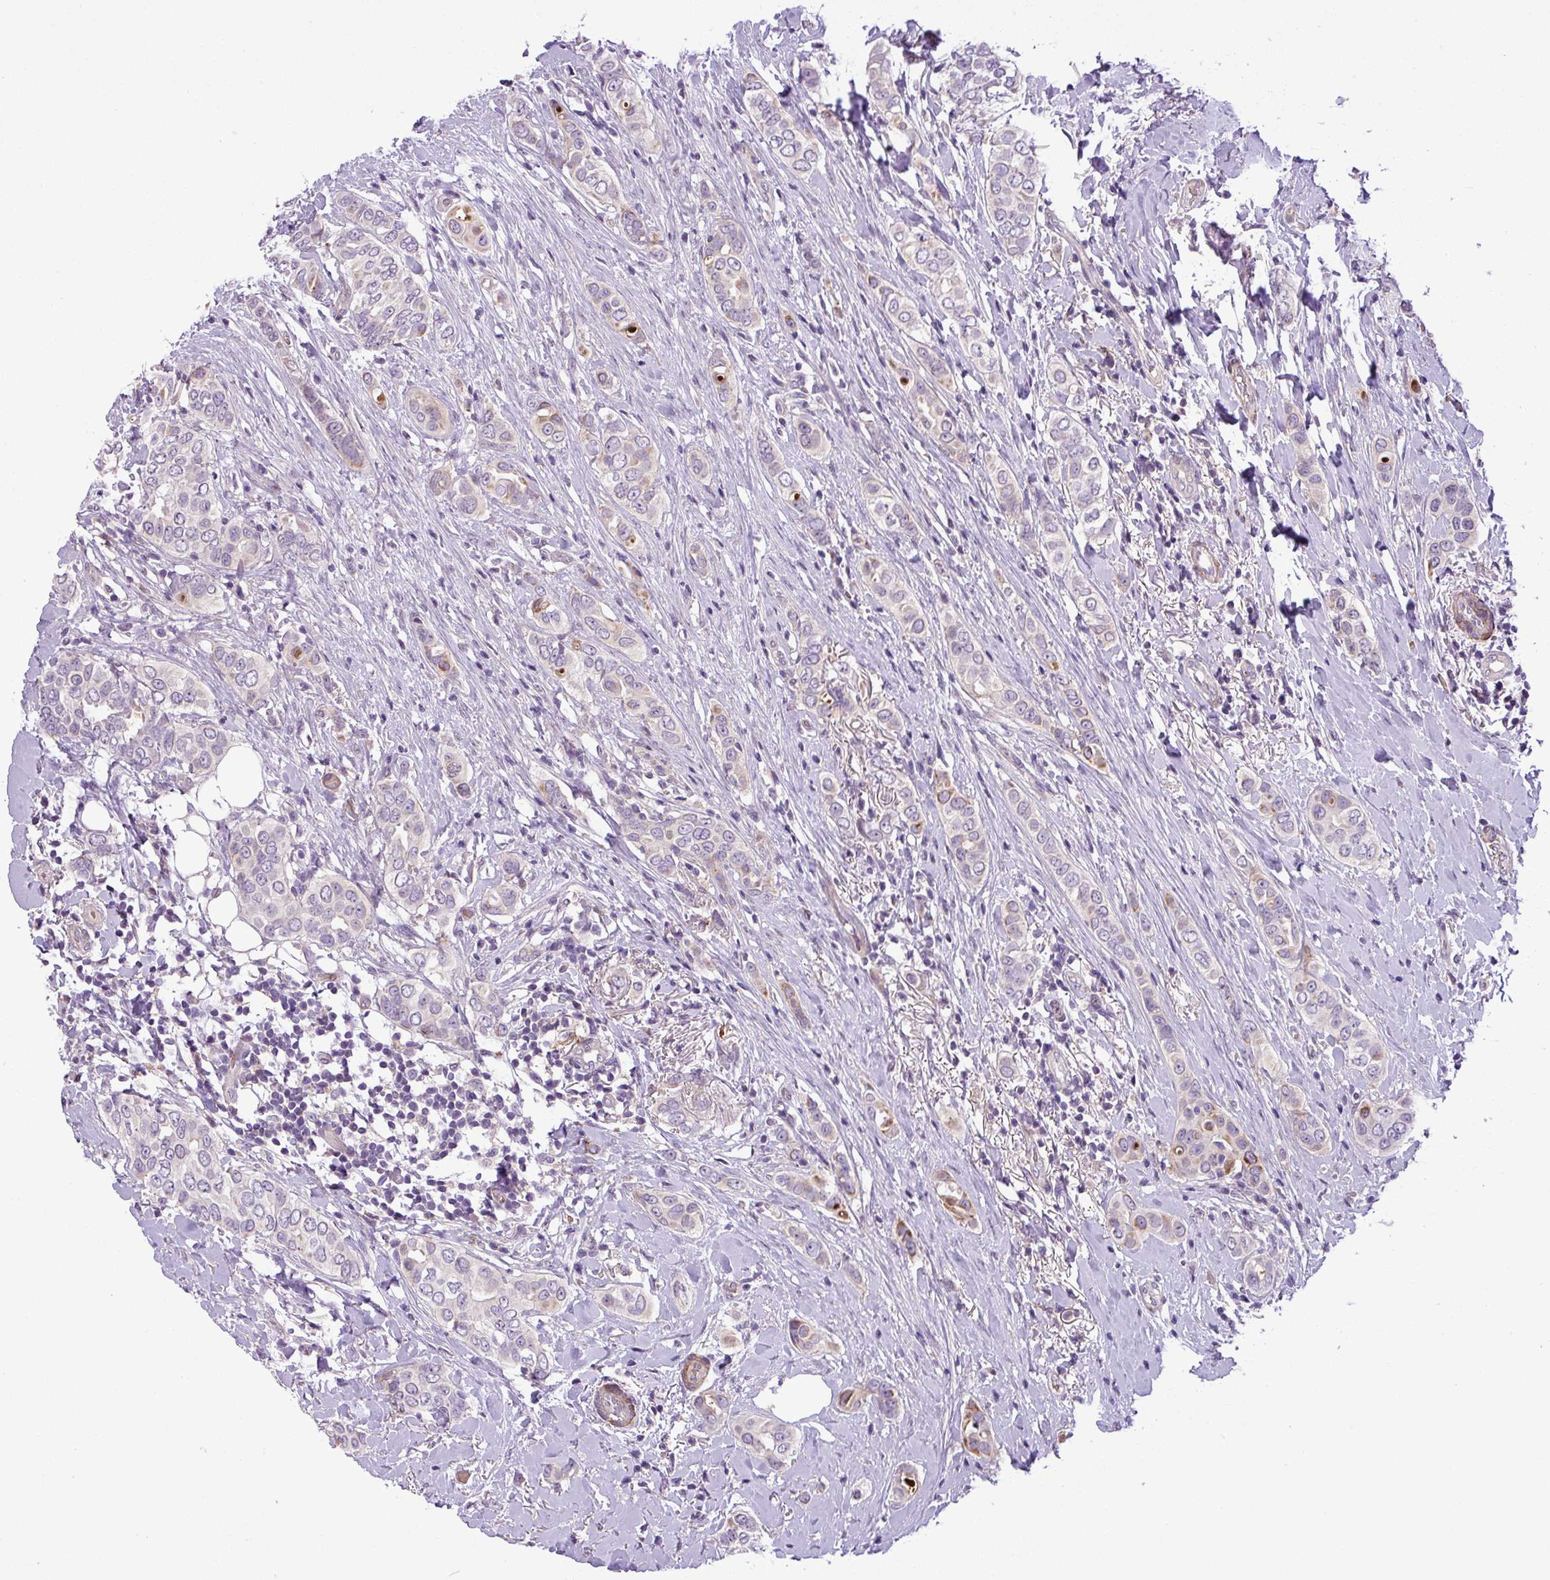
{"staining": {"intensity": "weak", "quantity": "<25%", "location": "cytoplasmic/membranous"}, "tissue": "breast cancer", "cell_type": "Tumor cells", "image_type": "cancer", "snomed": [{"axis": "morphology", "description": "Lobular carcinoma"}, {"axis": "topography", "description": "Breast"}], "caption": "This is an IHC histopathology image of human breast lobular carcinoma. There is no positivity in tumor cells.", "gene": "NBEAL2", "patient": {"sex": "female", "age": 51}}